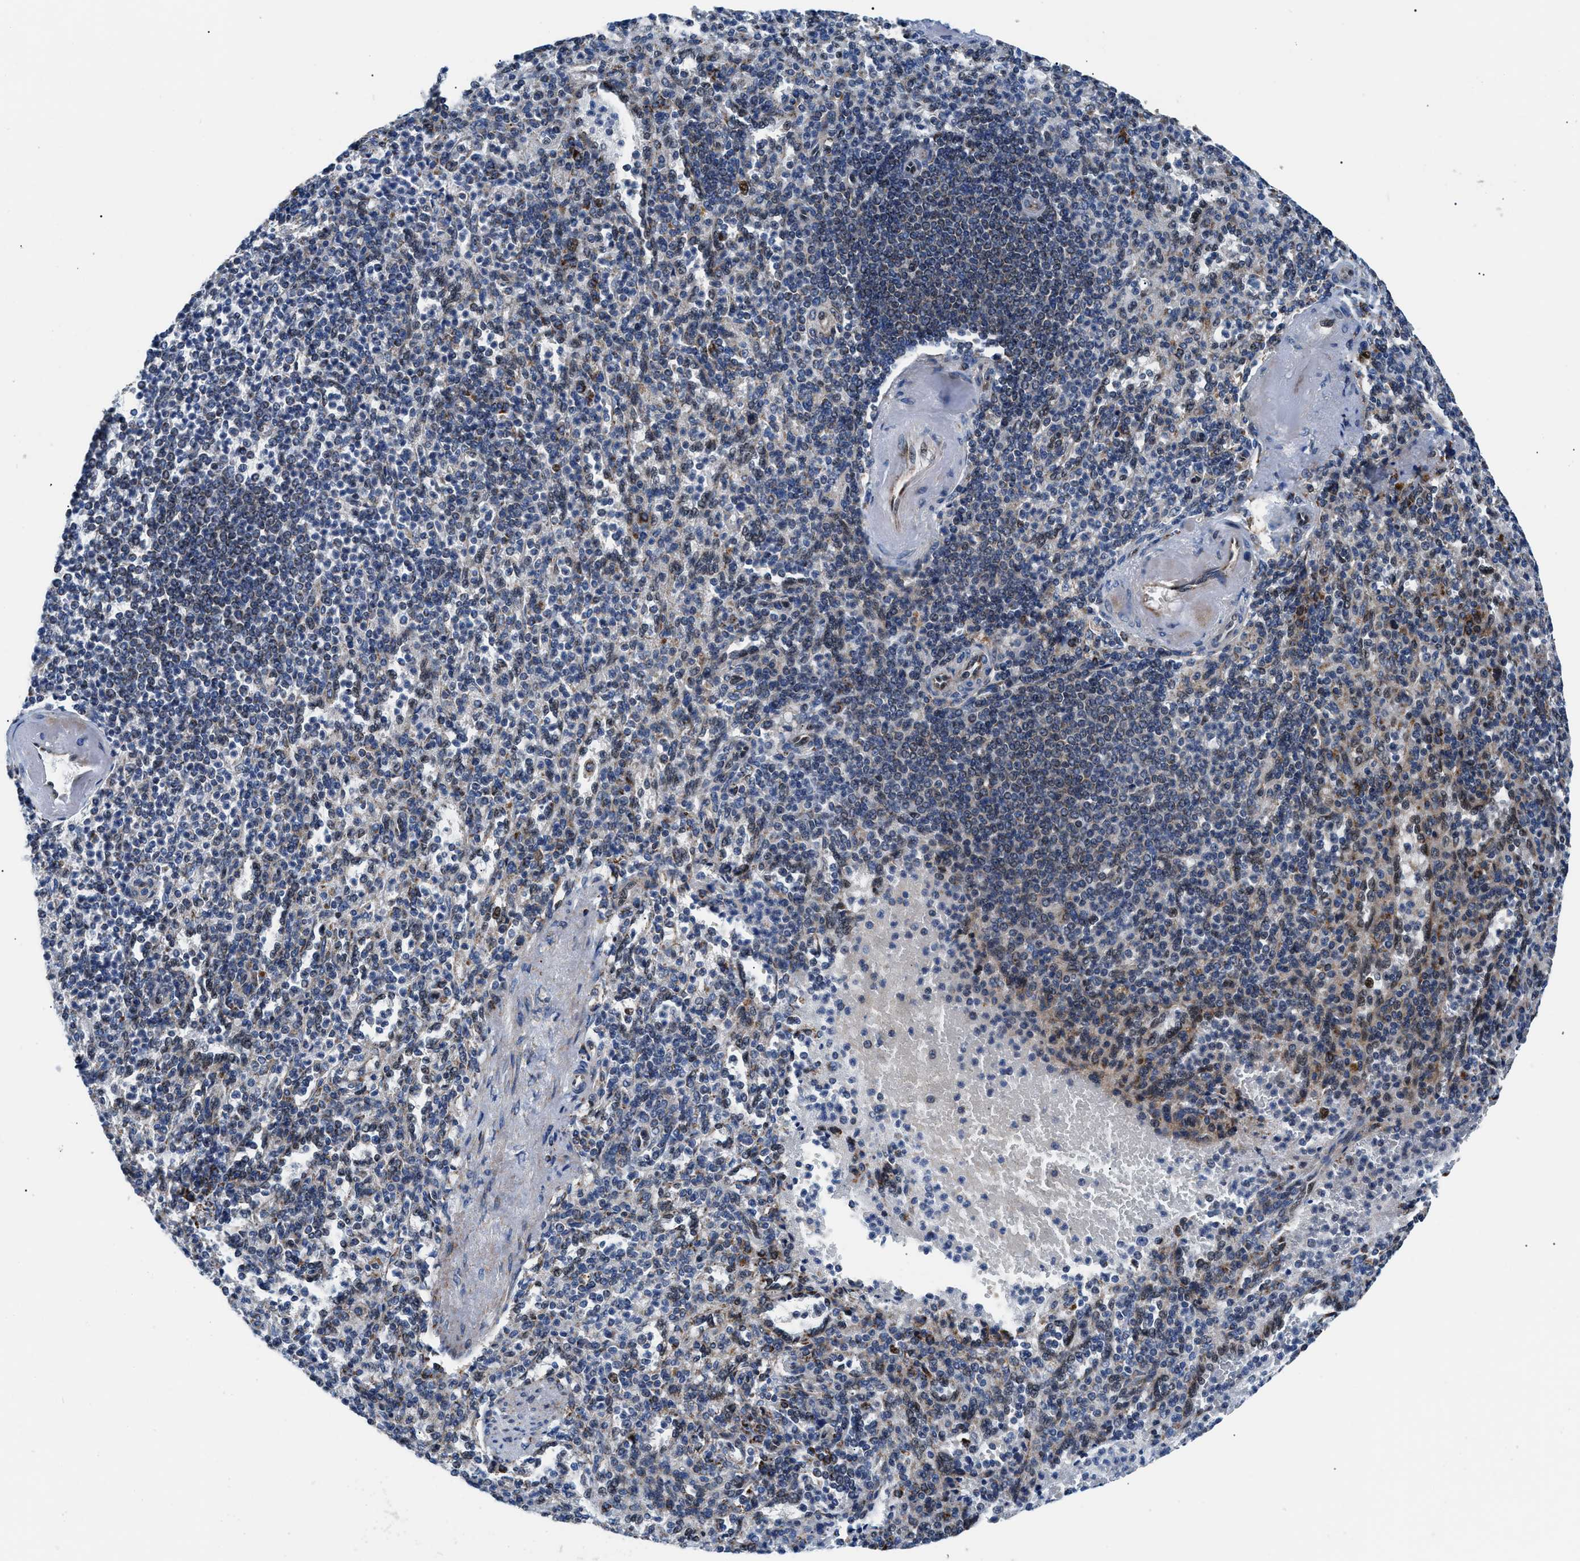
{"staining": {"intensity": "weak", "quantity": "<25%", "location": "cytoplasmic/membranous"}, "tissue": "spleen", "cell_type": "Cells in red pulp", "image_type": "normal", "snomed": [{"axis": "morphology", "description": "Normal tissue, NOS"}, {"axis": "topography", "description": "Spleen"}], "caption": "A high-resolution micrograph shows immunohistochemistry (IHC) staining of normal spleen, which exhibits no significant positivity in cells in red pulp.", "gene": "LMO2", "patient": {"sex": "female", "age": 74}}